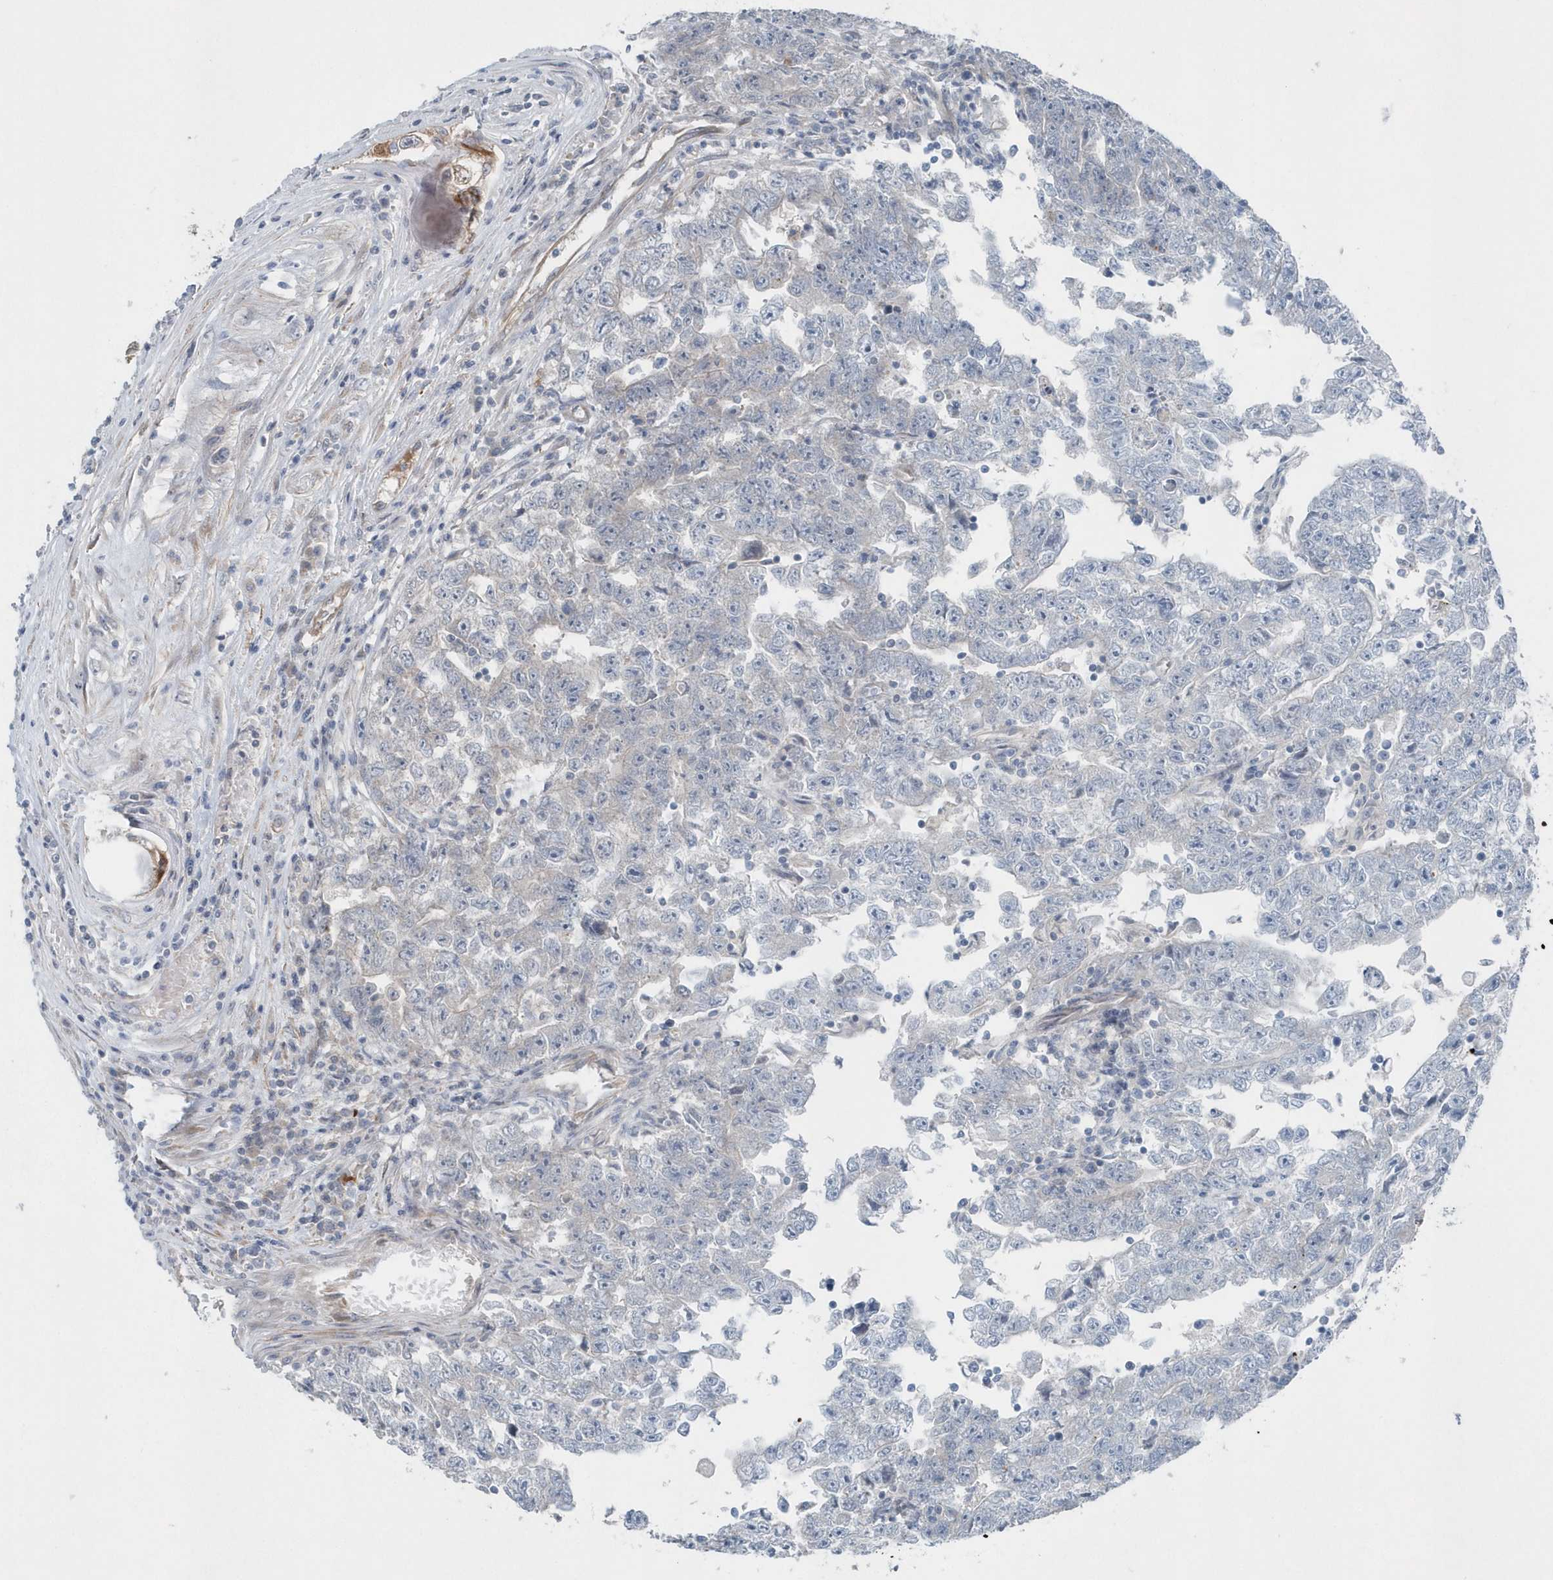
{"staining": {"intensity": "negative", "quantity": "none", "location": "none"}, "tissue": "testis cancer", "cell_type": "Tumor cells", "image_type": "cancer", "snomed": [{"axis": "morphology", "description": "Carcinoma, Embryonal, NOS"}, {"axis": "topography", "description": "Testis"}], "caption": "Tumor cells are negative for brown protein staining in testis cancer.", "gene": "MCC", "patient": {"sex": "male", "age": 25}}